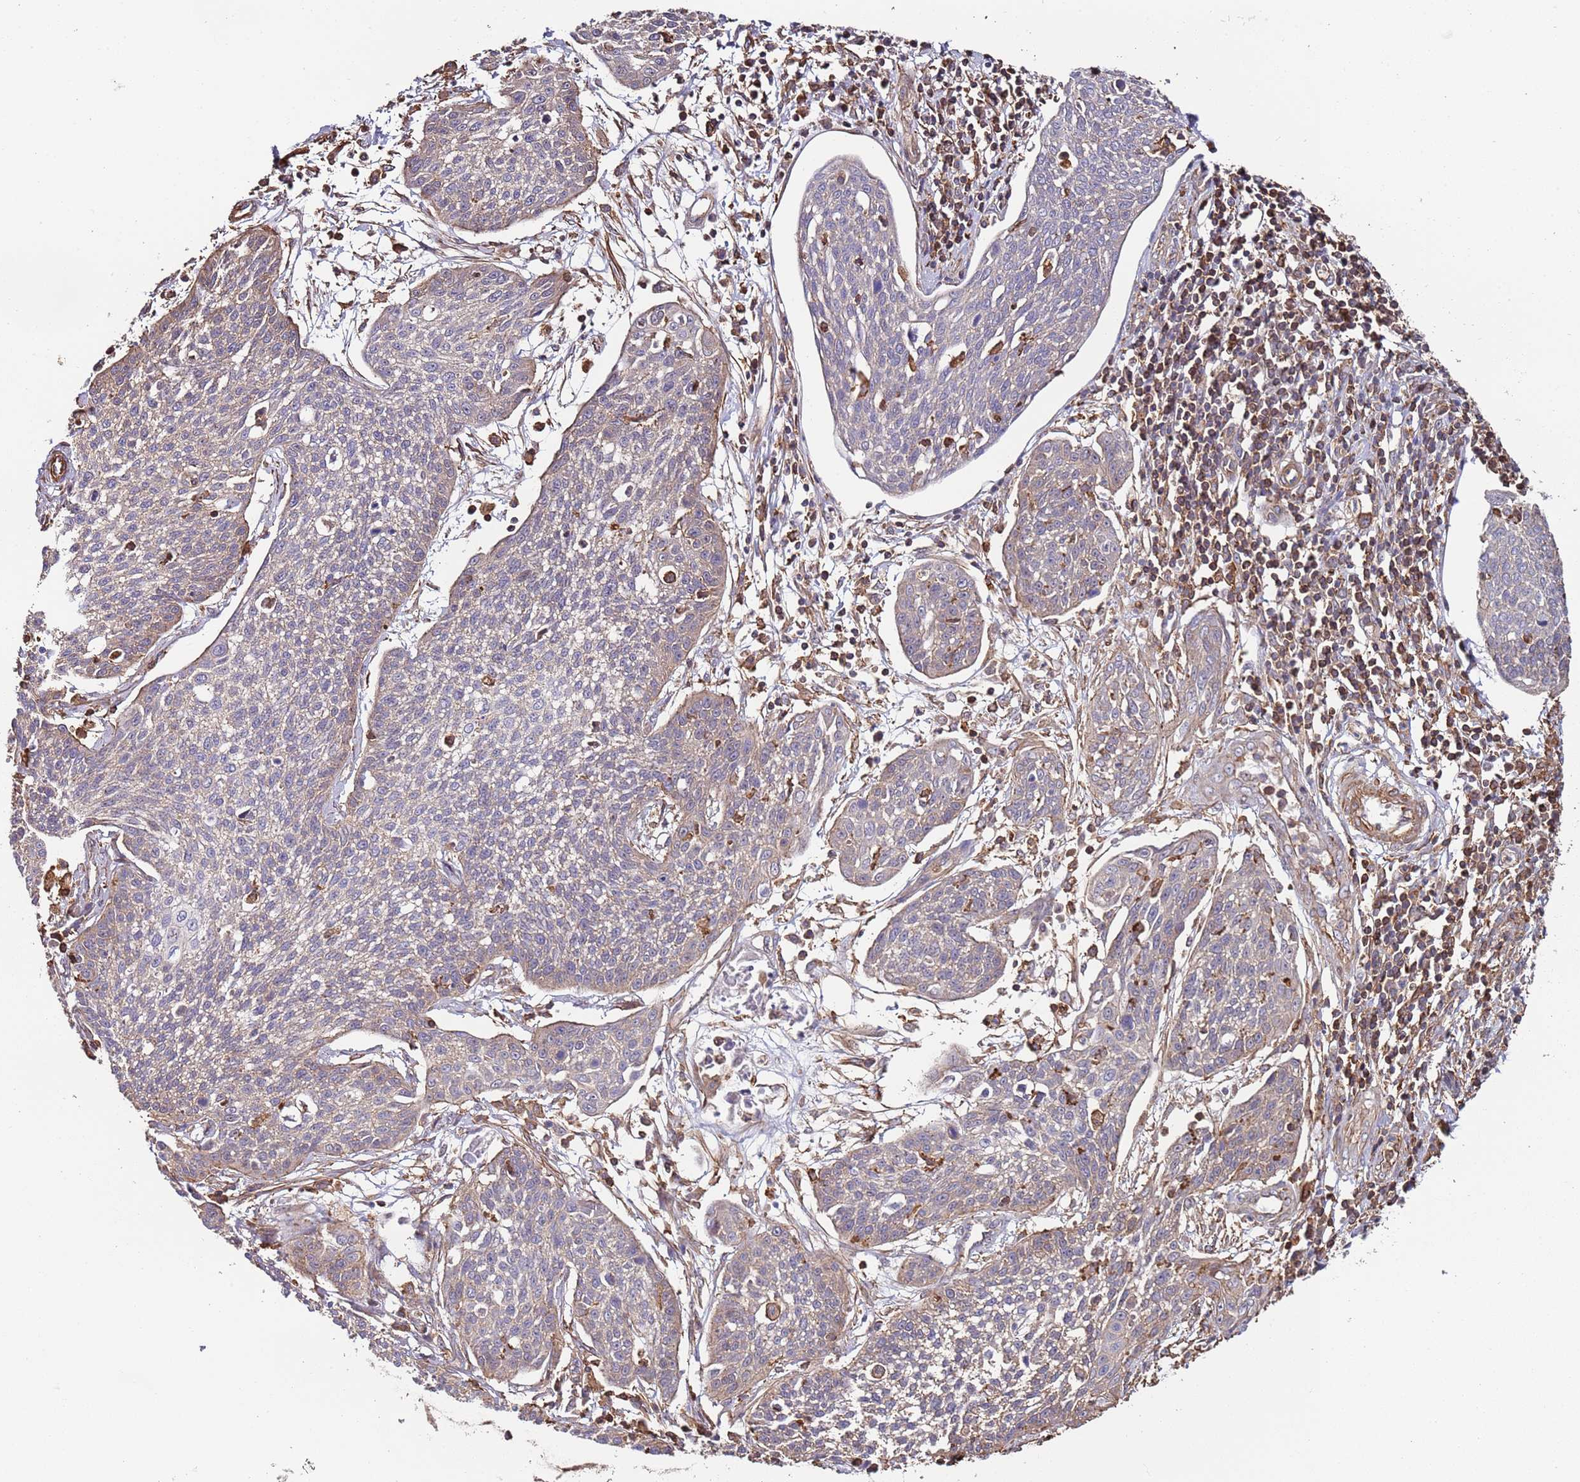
{"staining": {"intensity": "negative", "quantity": "none", "location": "none"}, "tissue": "cervical cancer", "cell_type": "Tumor cells", "image_type": "cancer", "snomed": [{"axis": "morphology", "description": "Squamous cell carcinoma, NOS"}, {"axis": "topography", "description": "Cervix"}], "caption": "Immunohistochemistry (IHC) image of neoplastic tissue: human cervical cancer (squamous cell carcinoma) stained with DAB reveals no significant protein staining in tumor cells. (IHC, brightfield microscopy, high magnification).", "gene": "CYP2U1", "patient": {"sex": "female", "age": 34}}